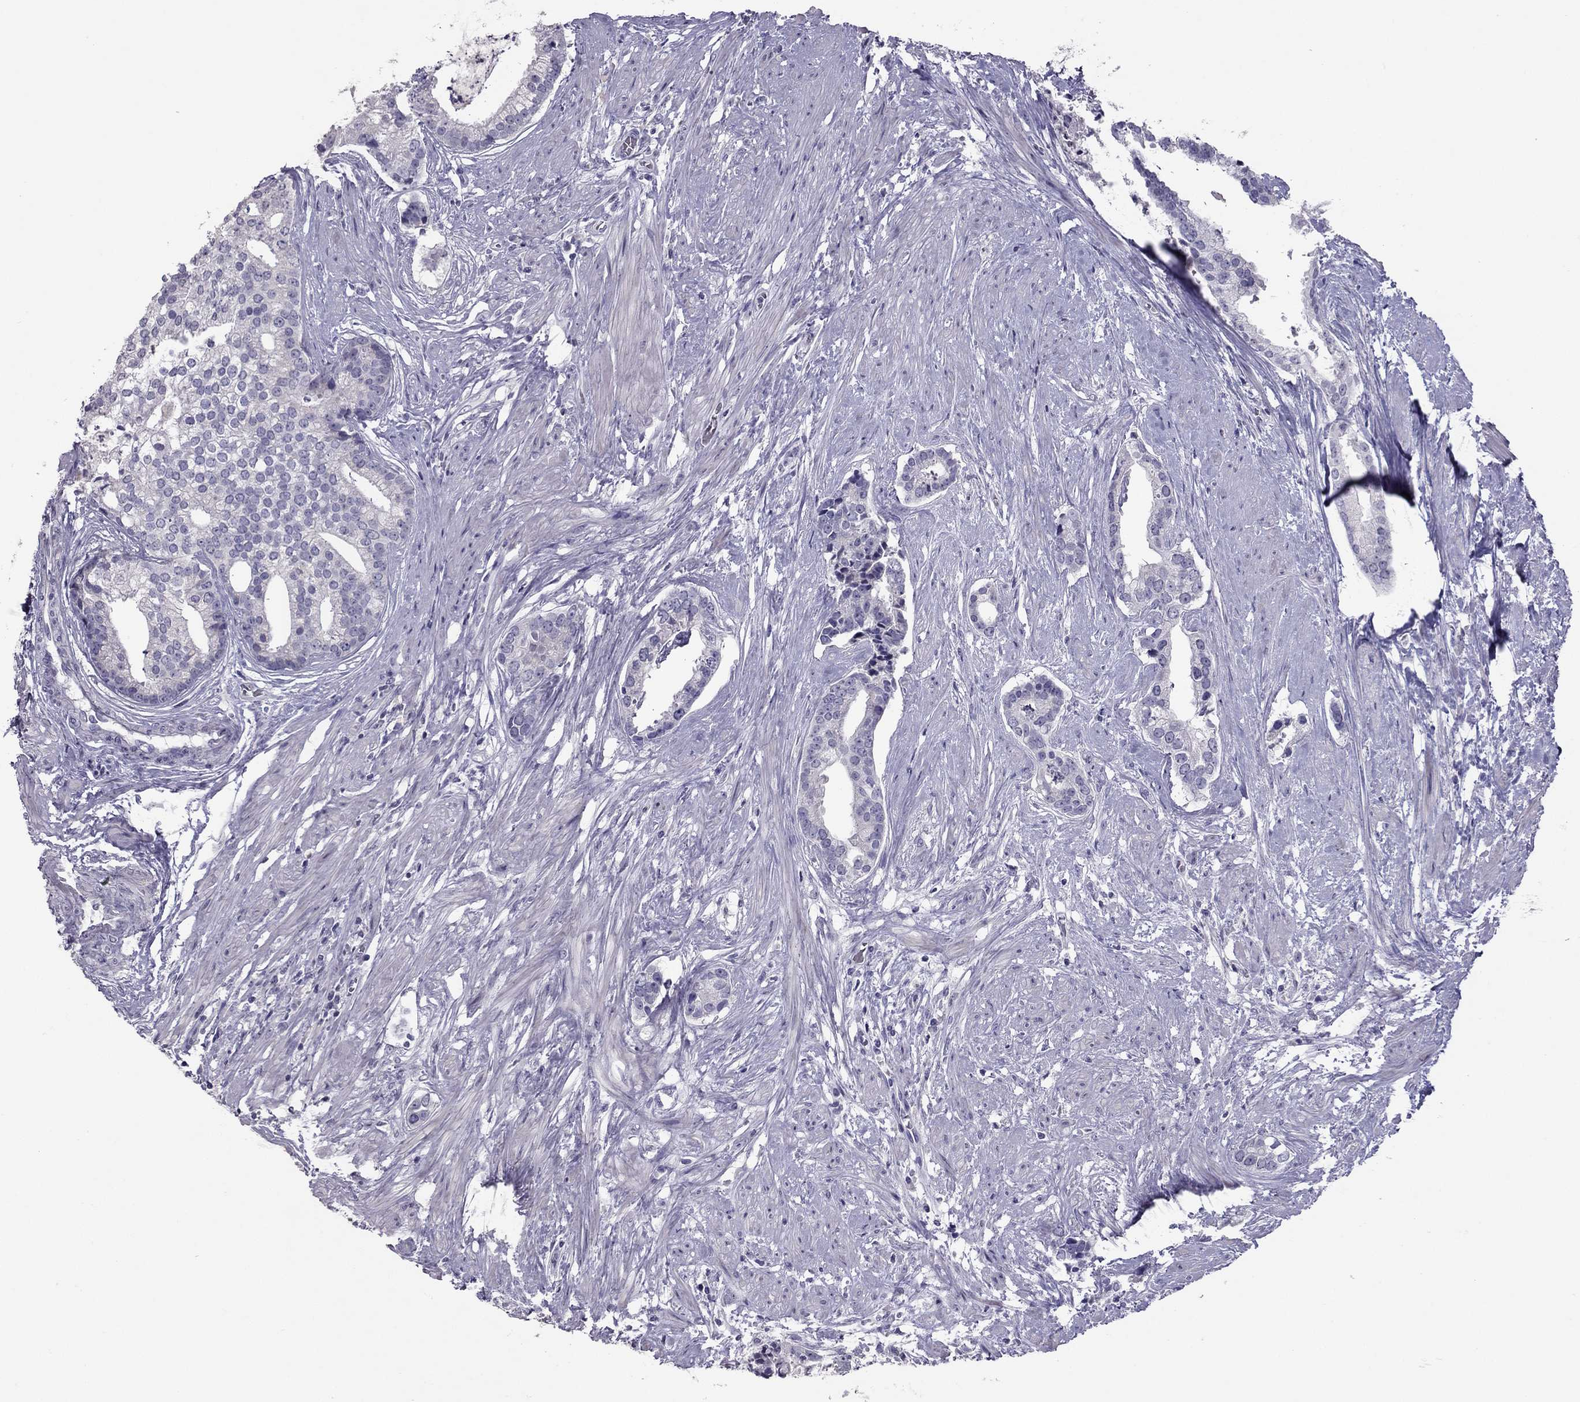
{"staining": {"intensity": "negative", "quantity": "none", "location": "none"}, "tissue": "prostate cancer", "cell_type": "Tumor cells", "image_type": "cancer", "snomed": [{"axis": "morphology", "description": "Adenocarcinoma, NOS"}, {"axis": "topography", "description": "Prostate and seminal vesicle, NOS"}, {"axis": "topography", "description": "Prostate"}], "caption": "Tumor cells show no significant positivity in prostate cancer. (IHC, brightfield microscopy, high magnification).", "gene": "RGS8", "patient": {"sex": "male", "age": 44}}